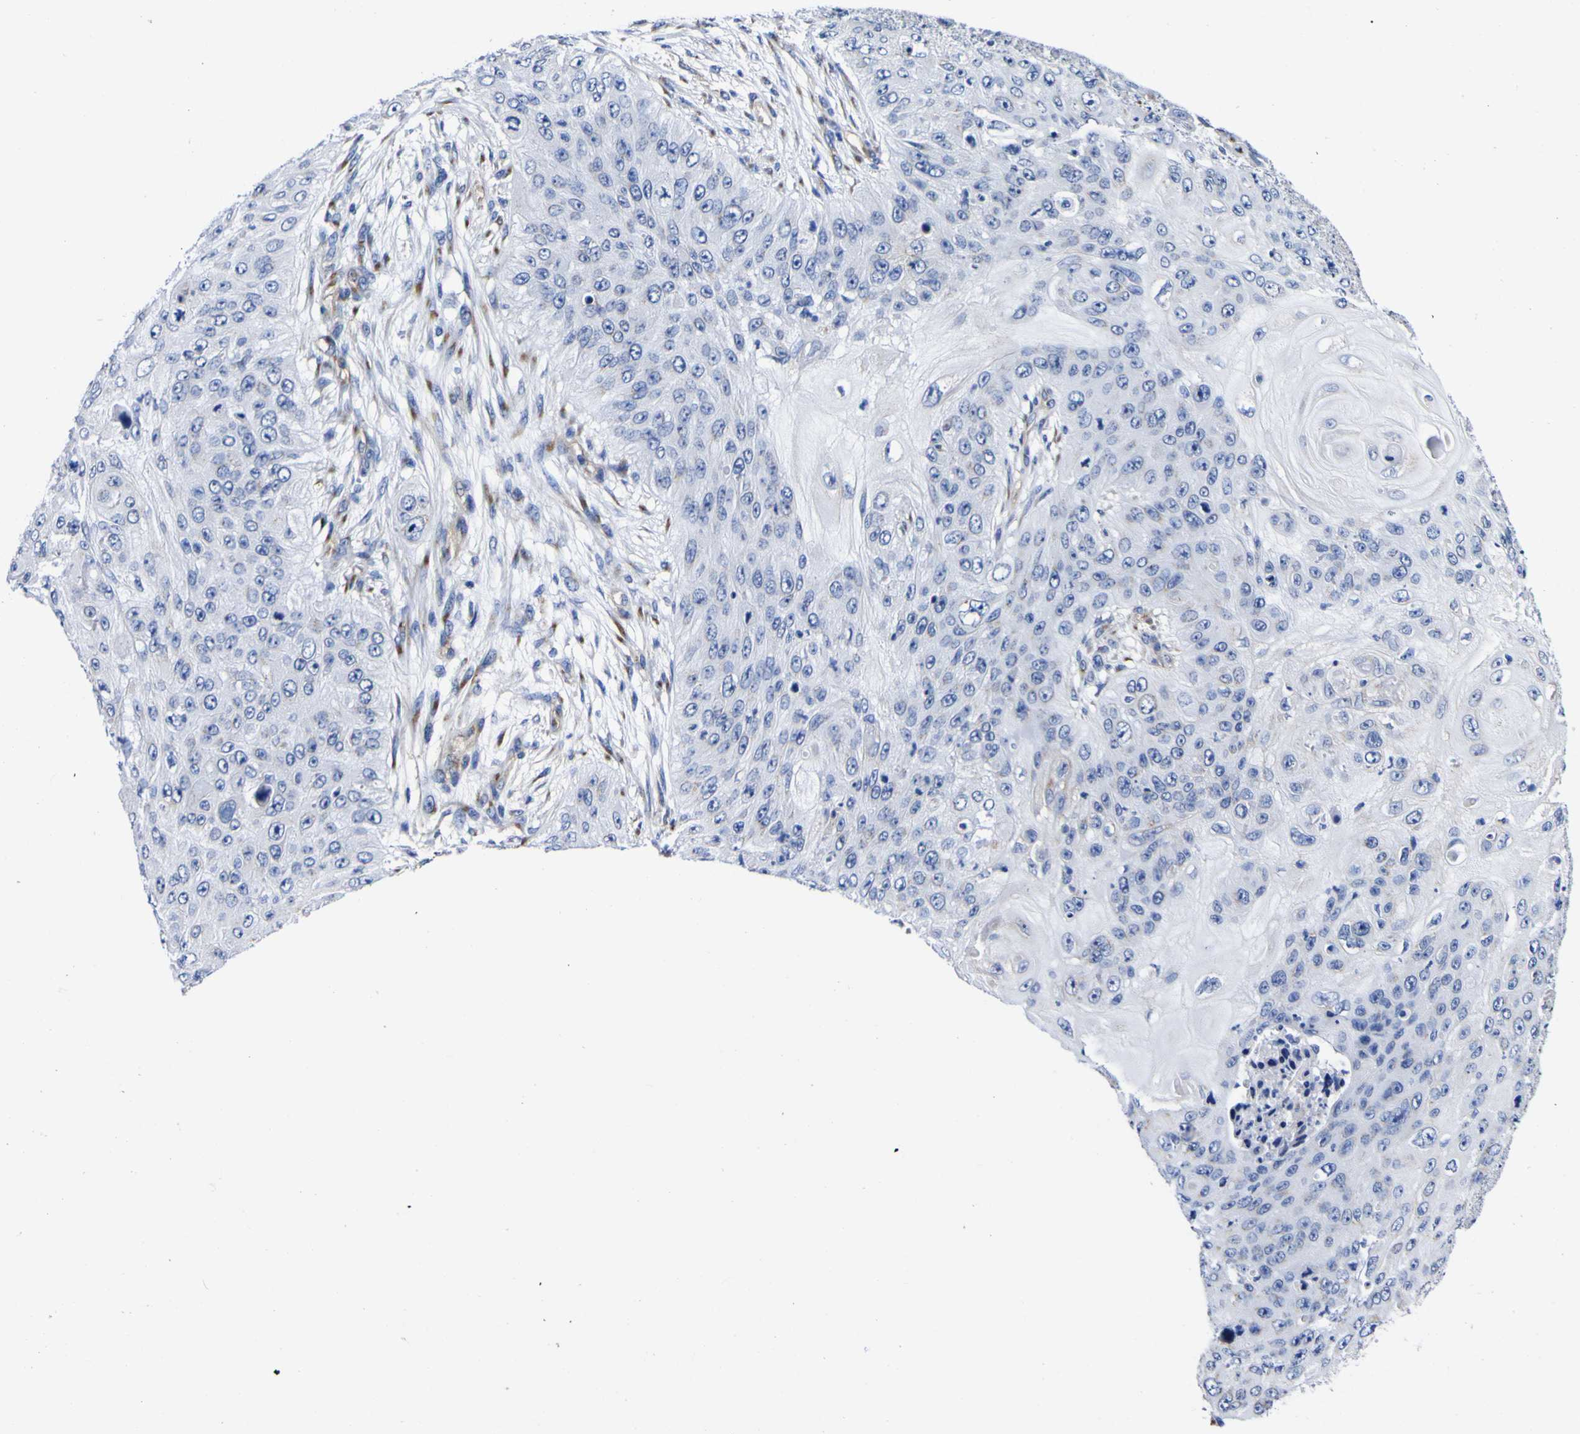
{"staining": {"intensity": "negative", "quantity": "none", "location": "none"}, "tissue": "skin cancer", "cell_type": "Tumor cells", "image_type": "cancer", "snomed": [{"axis": "morphology", "description": "Squamous cell carcinoma, NOS"}, {"axis": "topography", "description": "Skin"}], "caption": "Immunohistochemical staining of squamous cell carcinoma (skin) demonstrates no significant expression in tumor cells.", "gene": "GOLM1", "patient": {"sex": "female", "age": 80}}